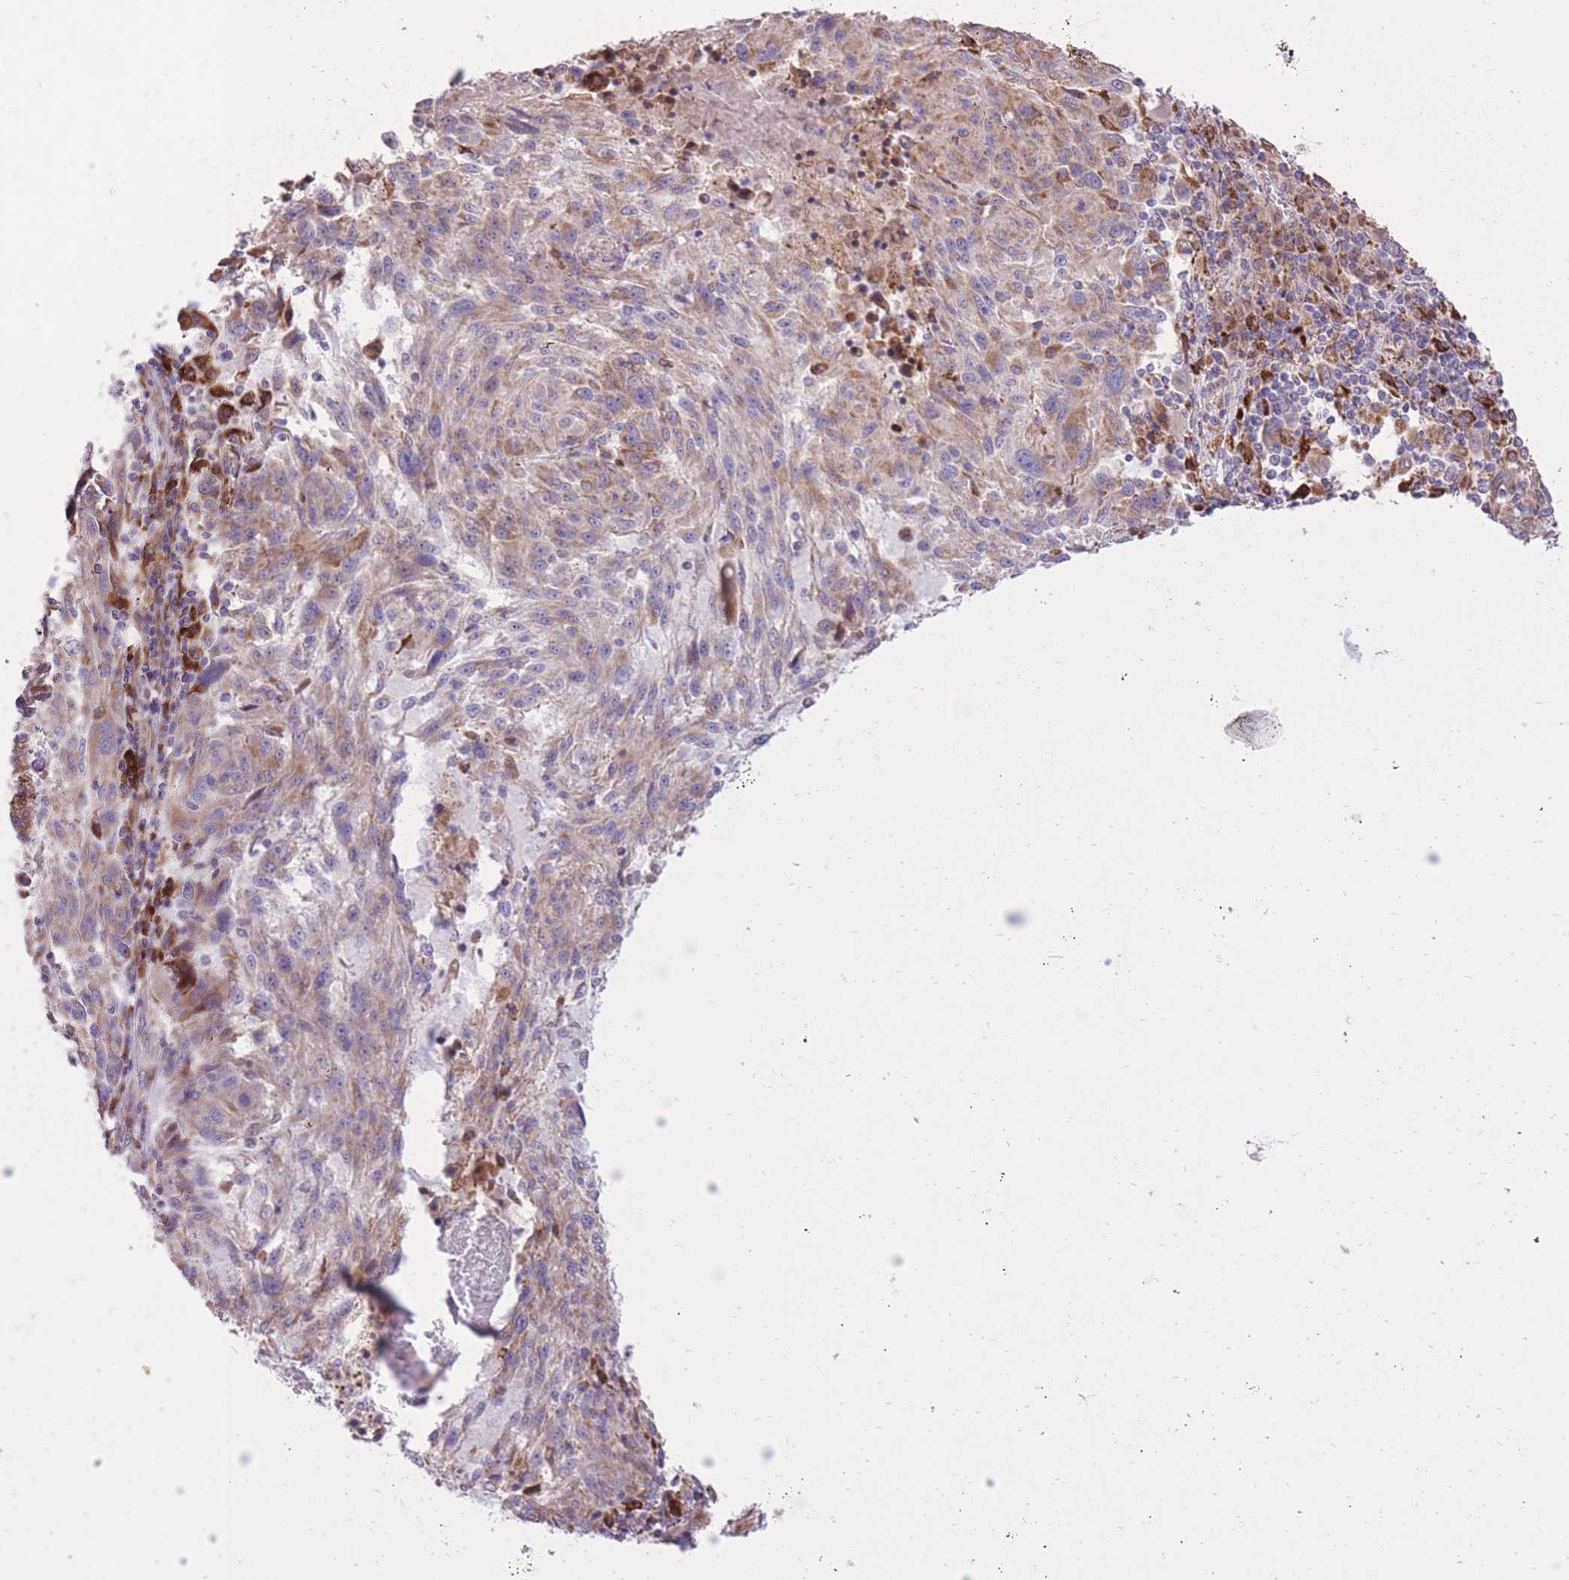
{"staining": {"intensity": "weak", "quantity": "25%-75%", "location": "cytoplasmic/membranous"}, "tissue": "melanoma", "cell_type": "Tumor cells", "image_type": "cancer", "snomed": [{"axis": "morphology", "description": "Malignant melanoma, NOS"}, {"axis": "topography", "description": "Skin"}], "caption": "Immunohistochemical staining of human malignant melanoma displays low levels of weak cytoplasmic/membranous expression in about 25%-75% of tumor cells. (DAB IHC with brightfield microscopy, high magnification).", "gene": "SLC4A4", "patient": {"sex": "male", "age": 53}}